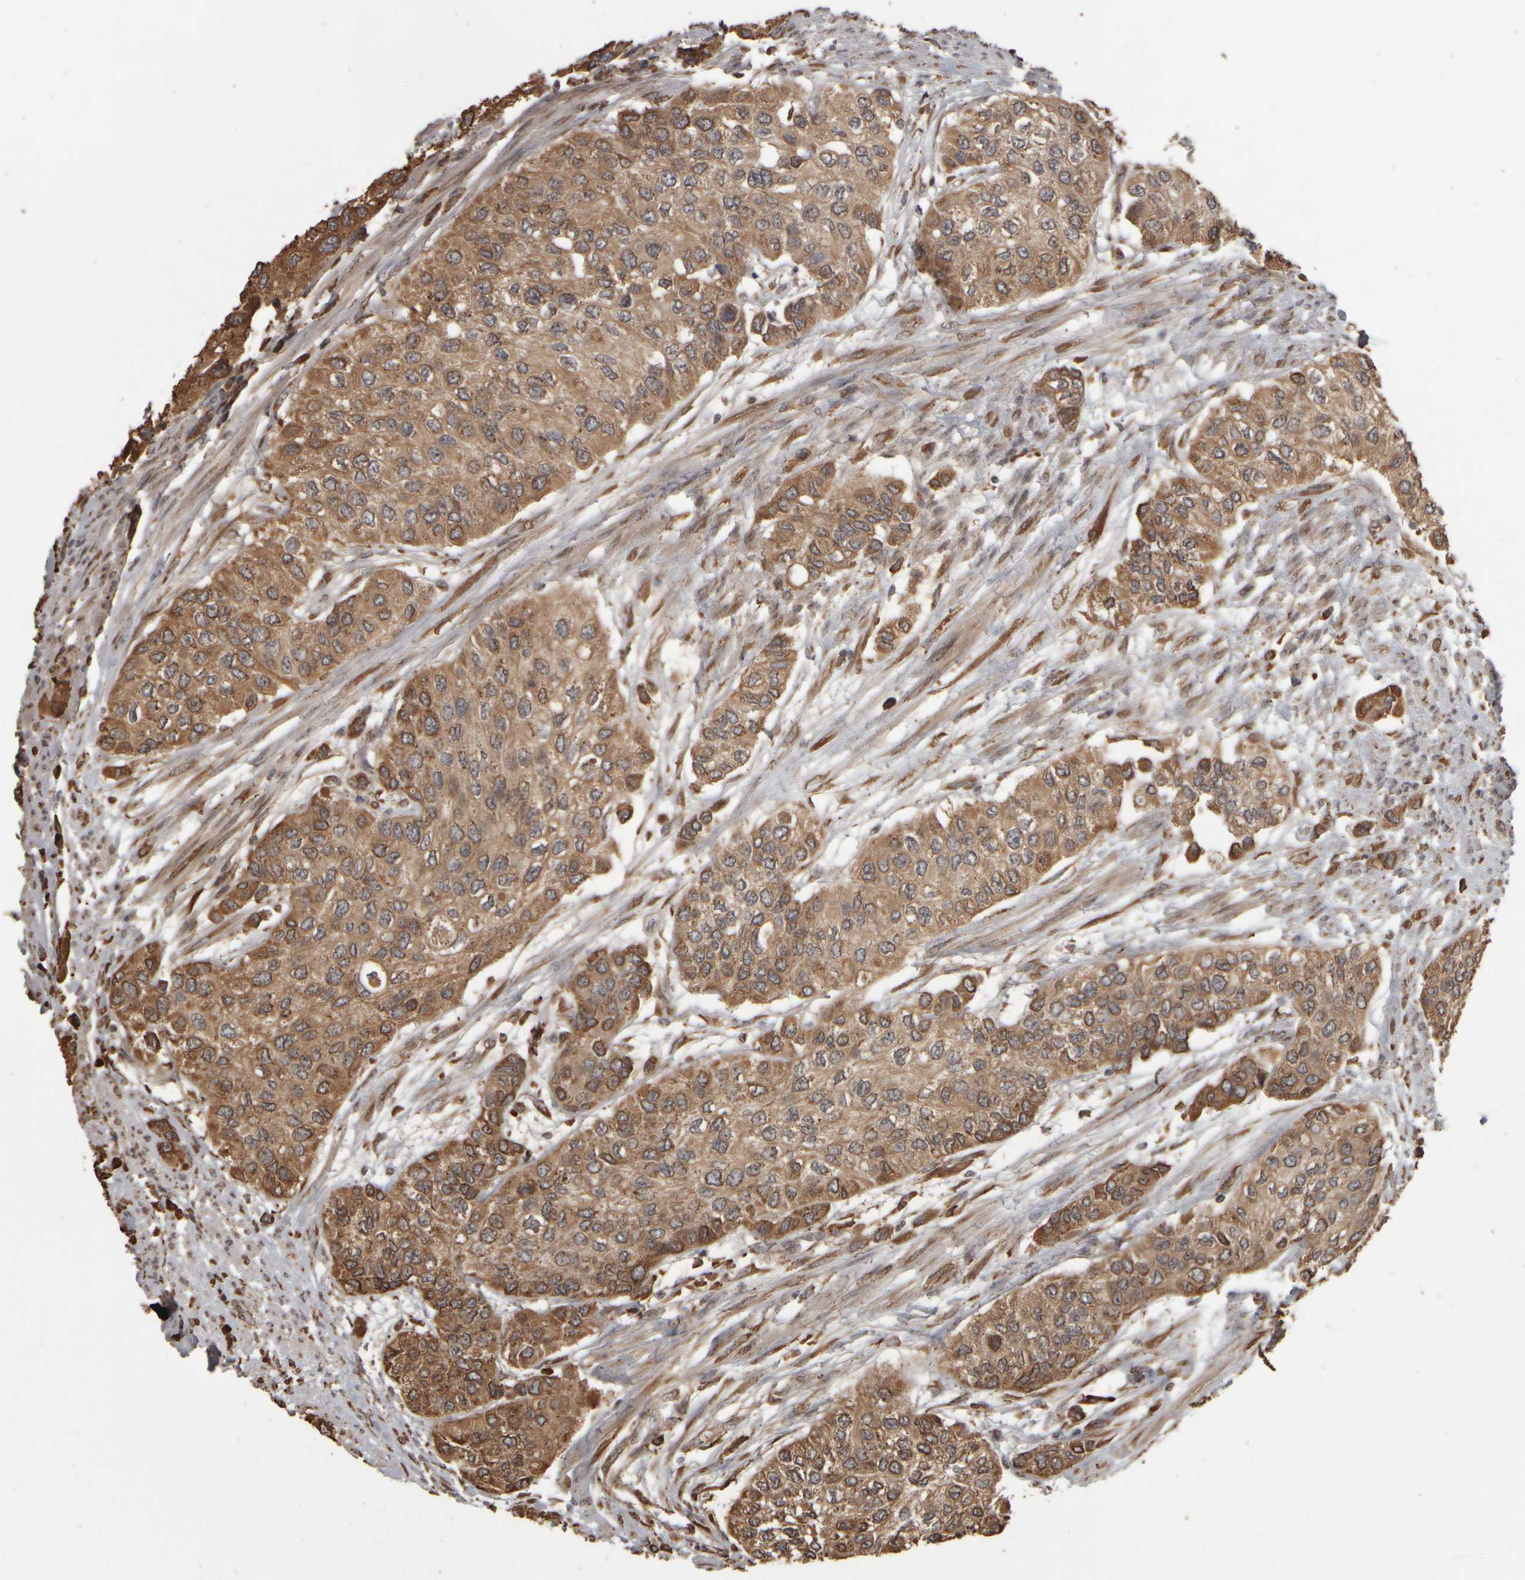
{"staining": {"intensity": "moderate", "quantity": ">75%", "location": "cytoplasmic/membranous"}, "tissue": "urothelial cancer", "cell_type": "Tumor cells", "image_type": "cancer", "snomed": [{"axis": "morphology", "description": "Urothelial carcinoma, High grade"}, {"axis": "topography", "description": "Urinary bladder"}], "caption": "An immunohistochemistry photomicrograph of neoplastic tissue is shown. Protein staining in brown shows moderate cytoplasmic/membranous positivity in urothelial cancer within tumor cells.", "gene": "AGBL3", "patient": {"sex": "female", "age": 56}}